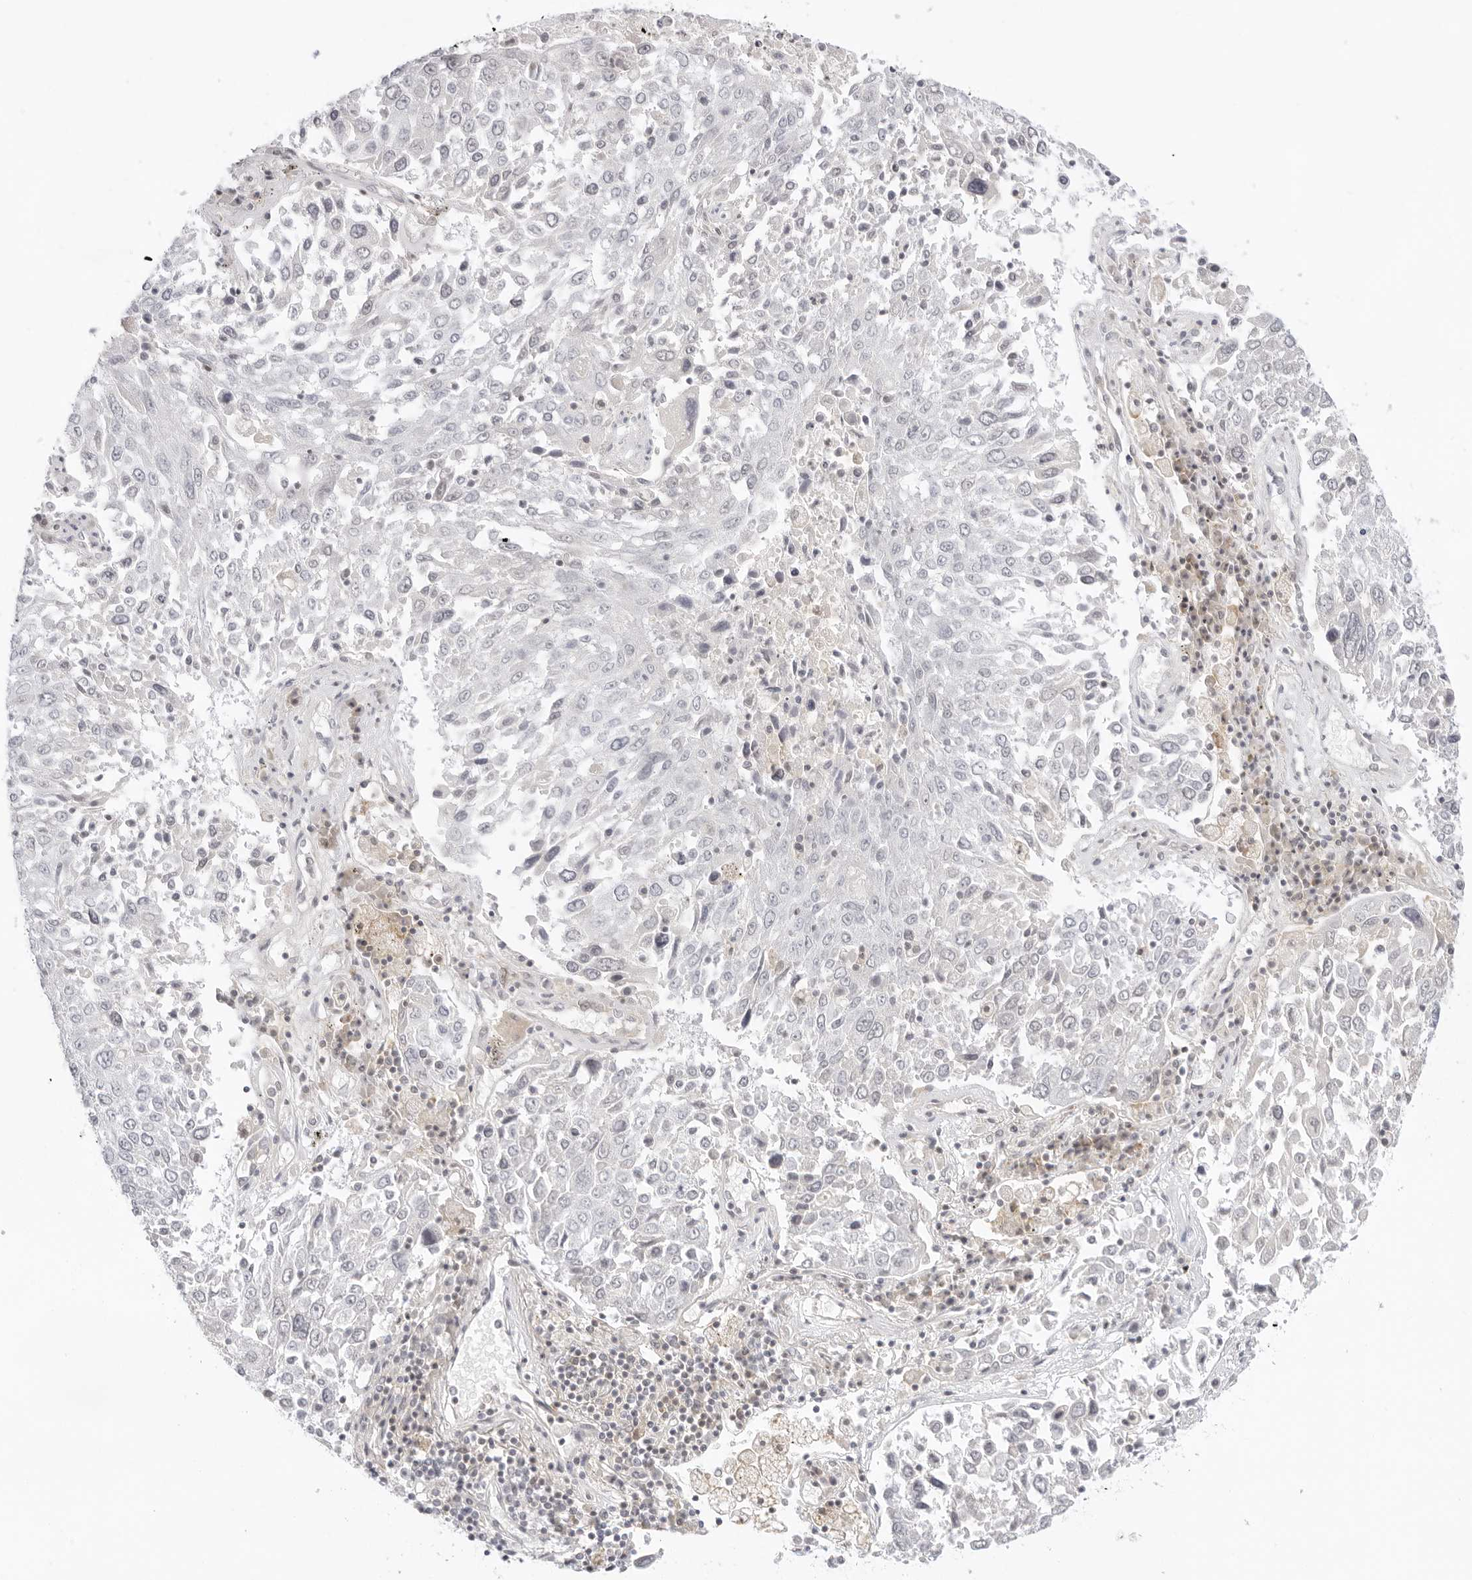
{"staining": {"intensity": "negative", "quantity": "none", "location": "none"}, "tissue": "lung cancer", "cell_type": "Tumor cells", "image_type": "cancer", "snomed": [{"axis": "morphology", "description": "Squamous cell carcinoma, NOS"}, {"axis": "topography", "description": "Lung"}], "caption": "DAB (3,3'-diaminobenzidine) immunohistochemical staining of human squamous cell carcinoma (lung) displays no significant positivity in tumor cells.", "gene": "TNFRSF14", "patient": {"sex": "male", "age": 65}}